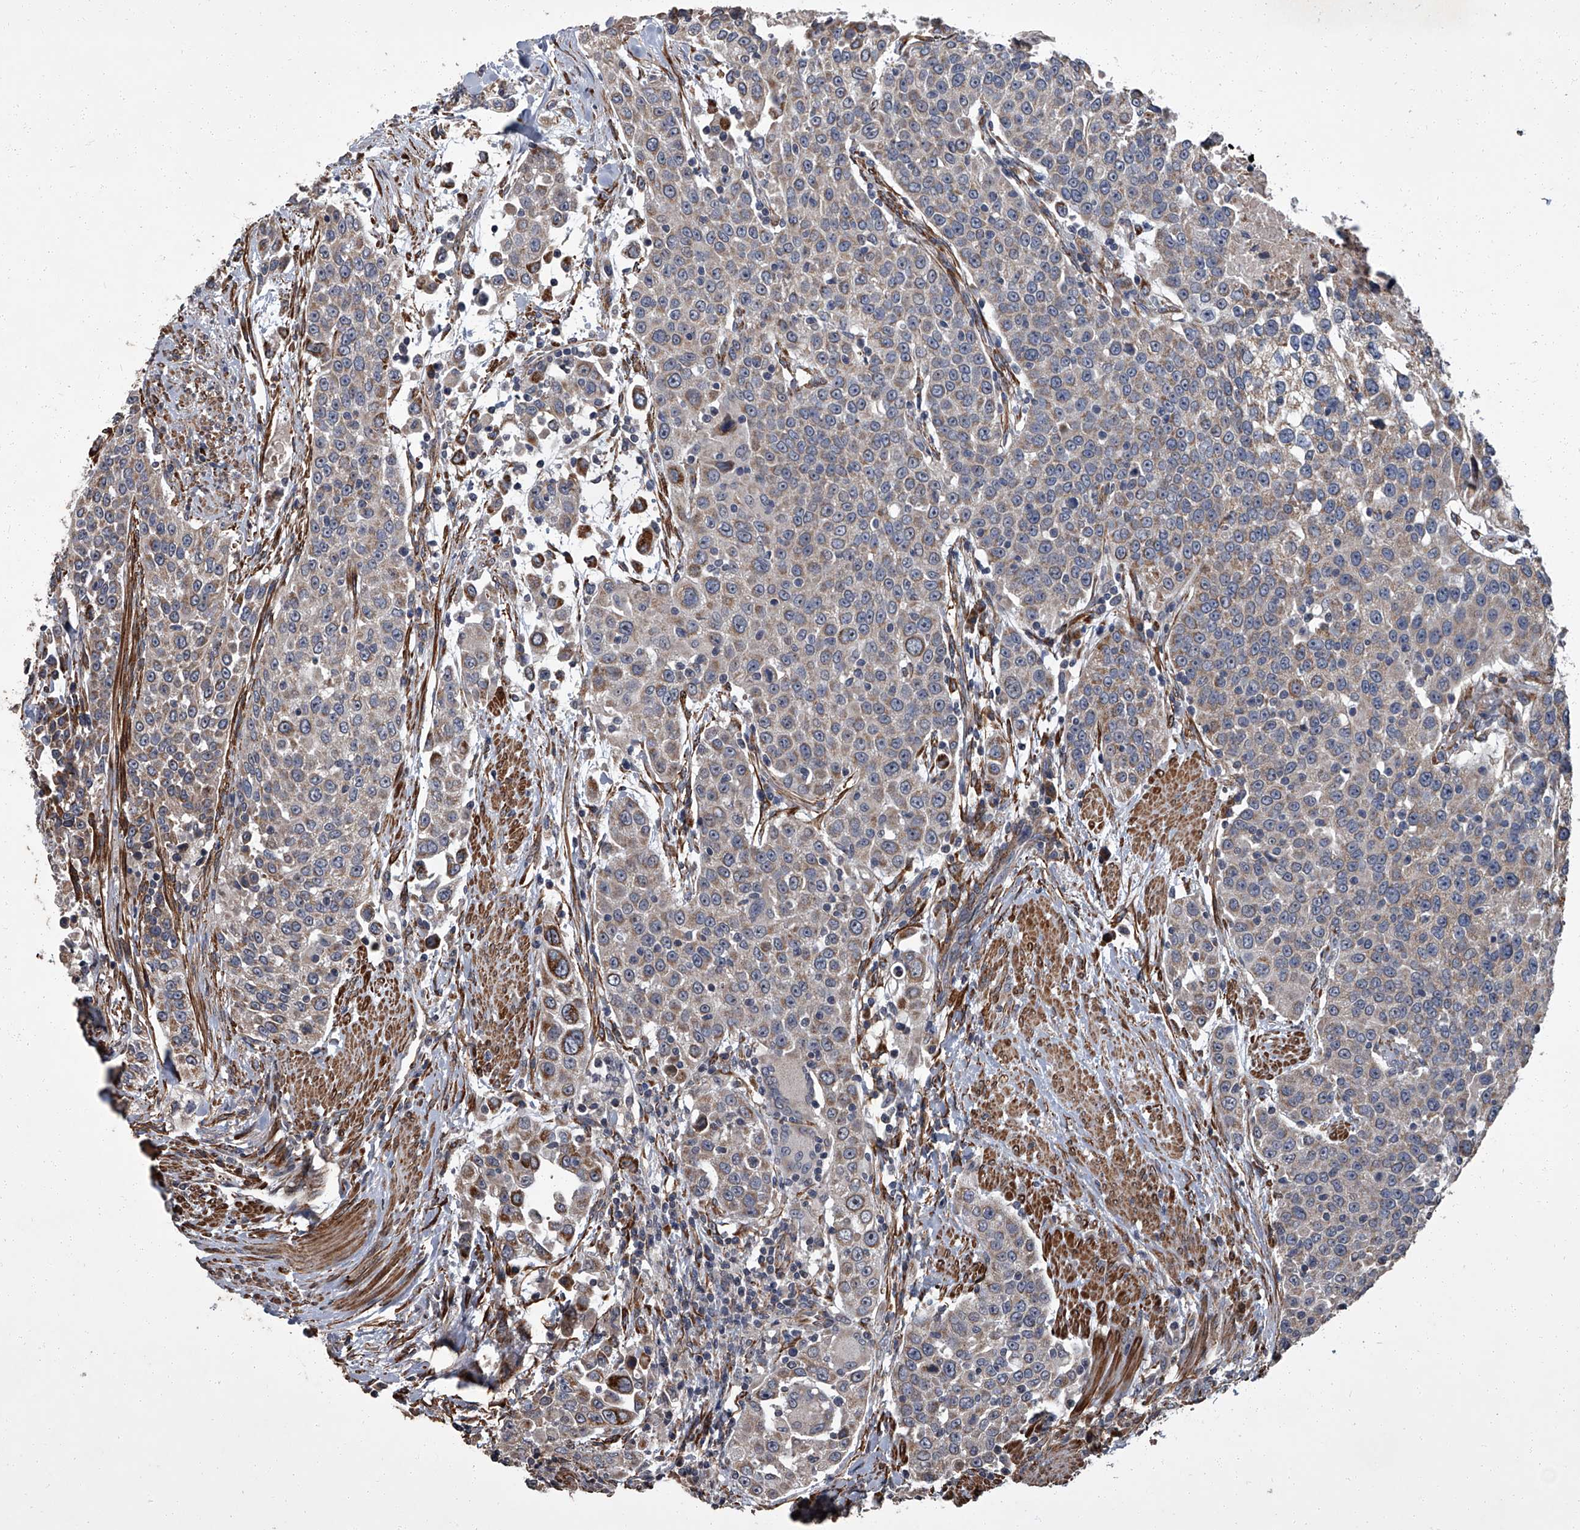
{"staining": {"intensity": "moderate", "quantity": "<25%", "location": "cytoplasmic/membranous"}, "tissue": "urothelial cancer", "cell_type": "Tumor cells", "image_type": "cancer", "snomed": [{"axis": "morphology", "description": "Urothelial carcinoma, High grade"}, {"axis": "topography", "description": "Urinary bladder"}], "caption": "High-magnification brightfield microscopy of urothelial cancer stained with DAB (3,3'-diaminobenzidine) (brown) and counterstained with hematoxylin (blue). tumor cells exhibit moderate cytoplasmic/membranous positivity is identified in about<25% of cells. (DAB (3,3'-diaminobenzidine) = brown stain, brightfield microscopy at high magnification).", "gene": "SIRT4", "patient": {"sex": "female", "age": 80}}